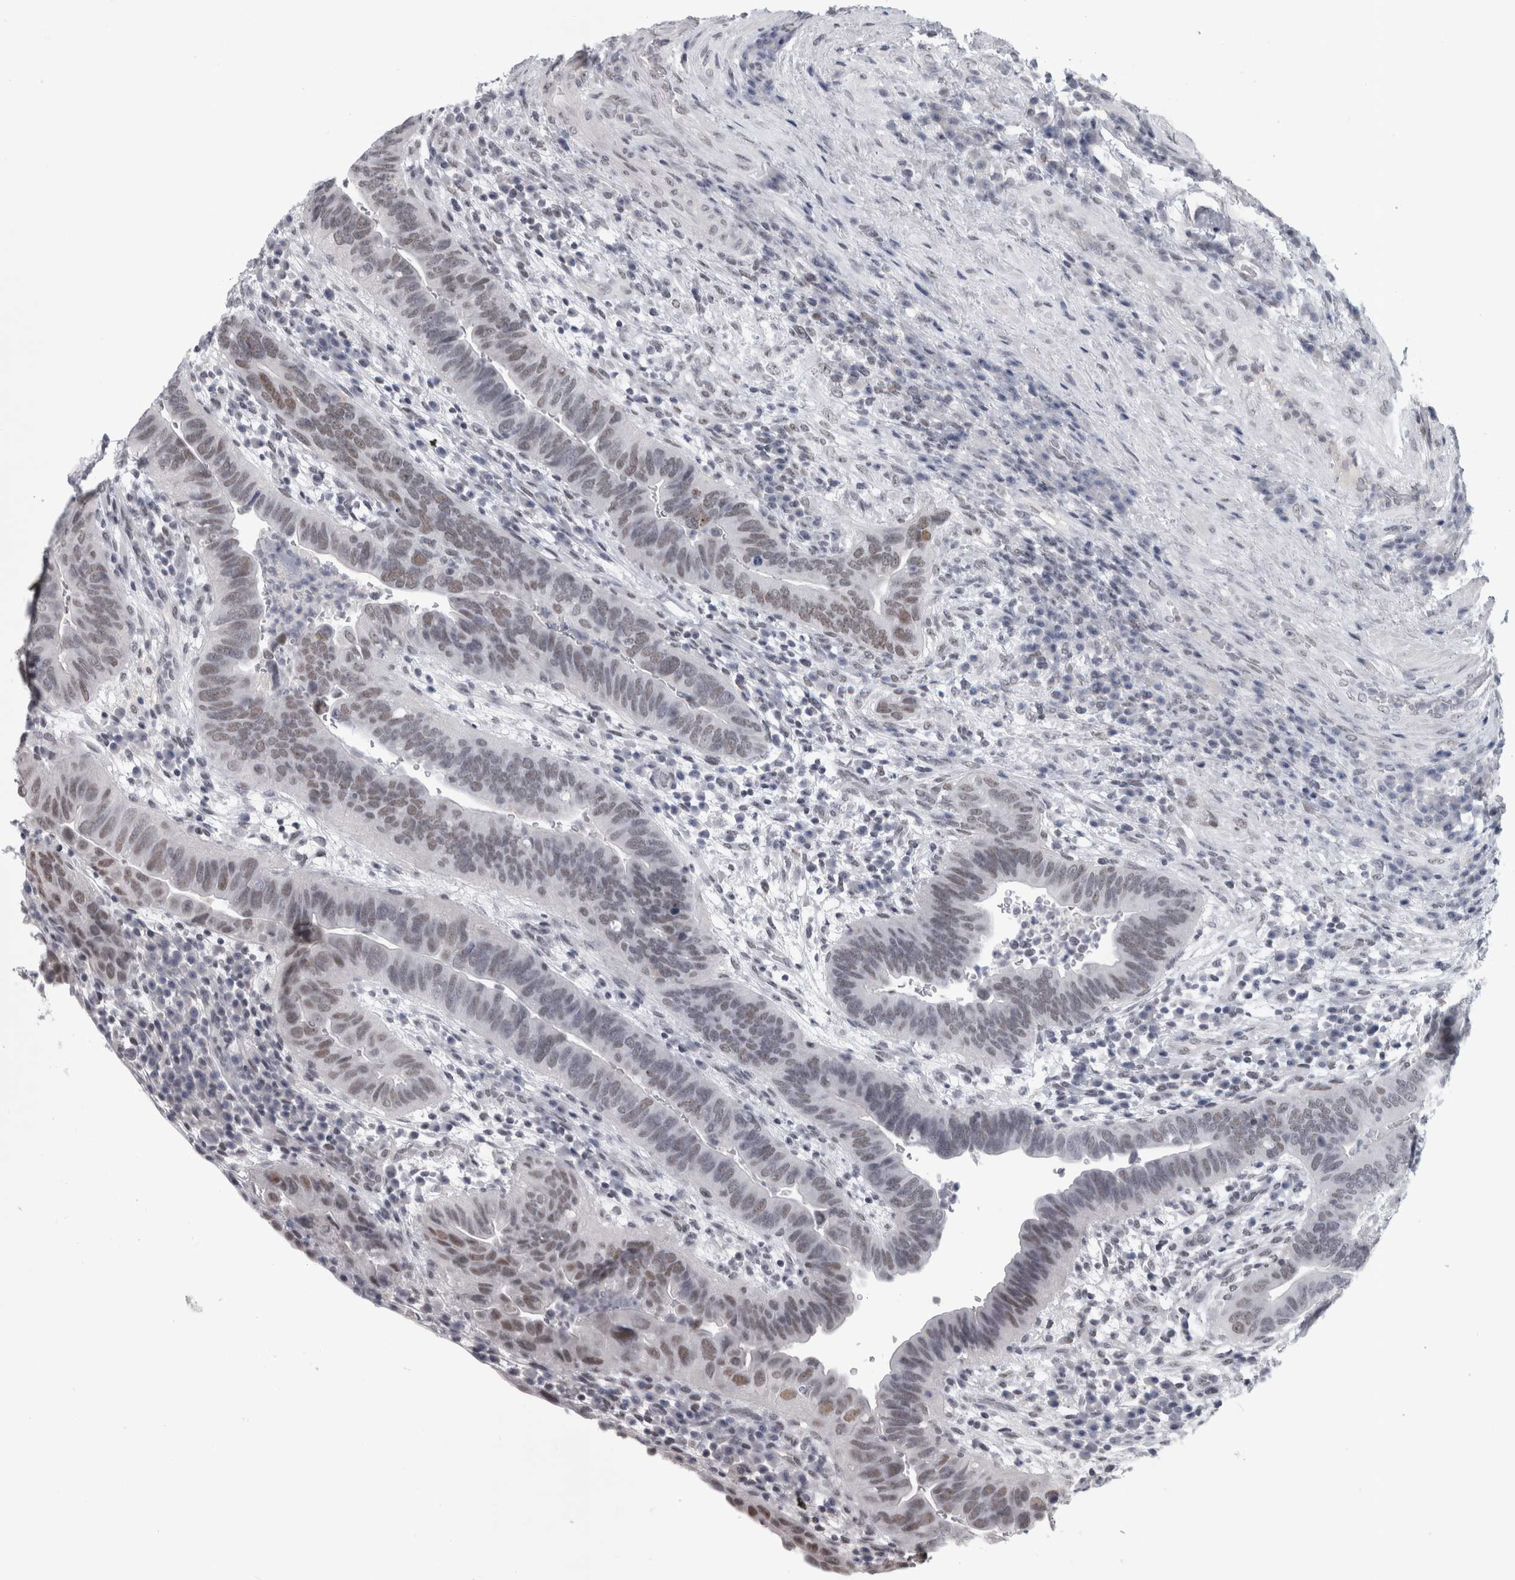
{"staining": {"intensity": "moderate", "quantity": "<25%", "location": "nuclear"}, "tissue": "urothelial cancer", "cell_type": "Tumor cells", "image_type": "cancer", "snomed": [{"axis": "morphology", "description": "Urothelial carcinoma, High grade"}, {"axis": "topography", "description": "Urinary bladder"}], "caption": "Immunohistochemical staining of high-grade urothelial carcinoma shows moderate nuclear protein expression in approximately <25% of tumor cells. Using DAB (brown) and hematoxylin (blue) stains, captured at high magnification using brightfield microscopy.", "gene": "ARID4B", "patient": {"sex": "female", "age": 82}}